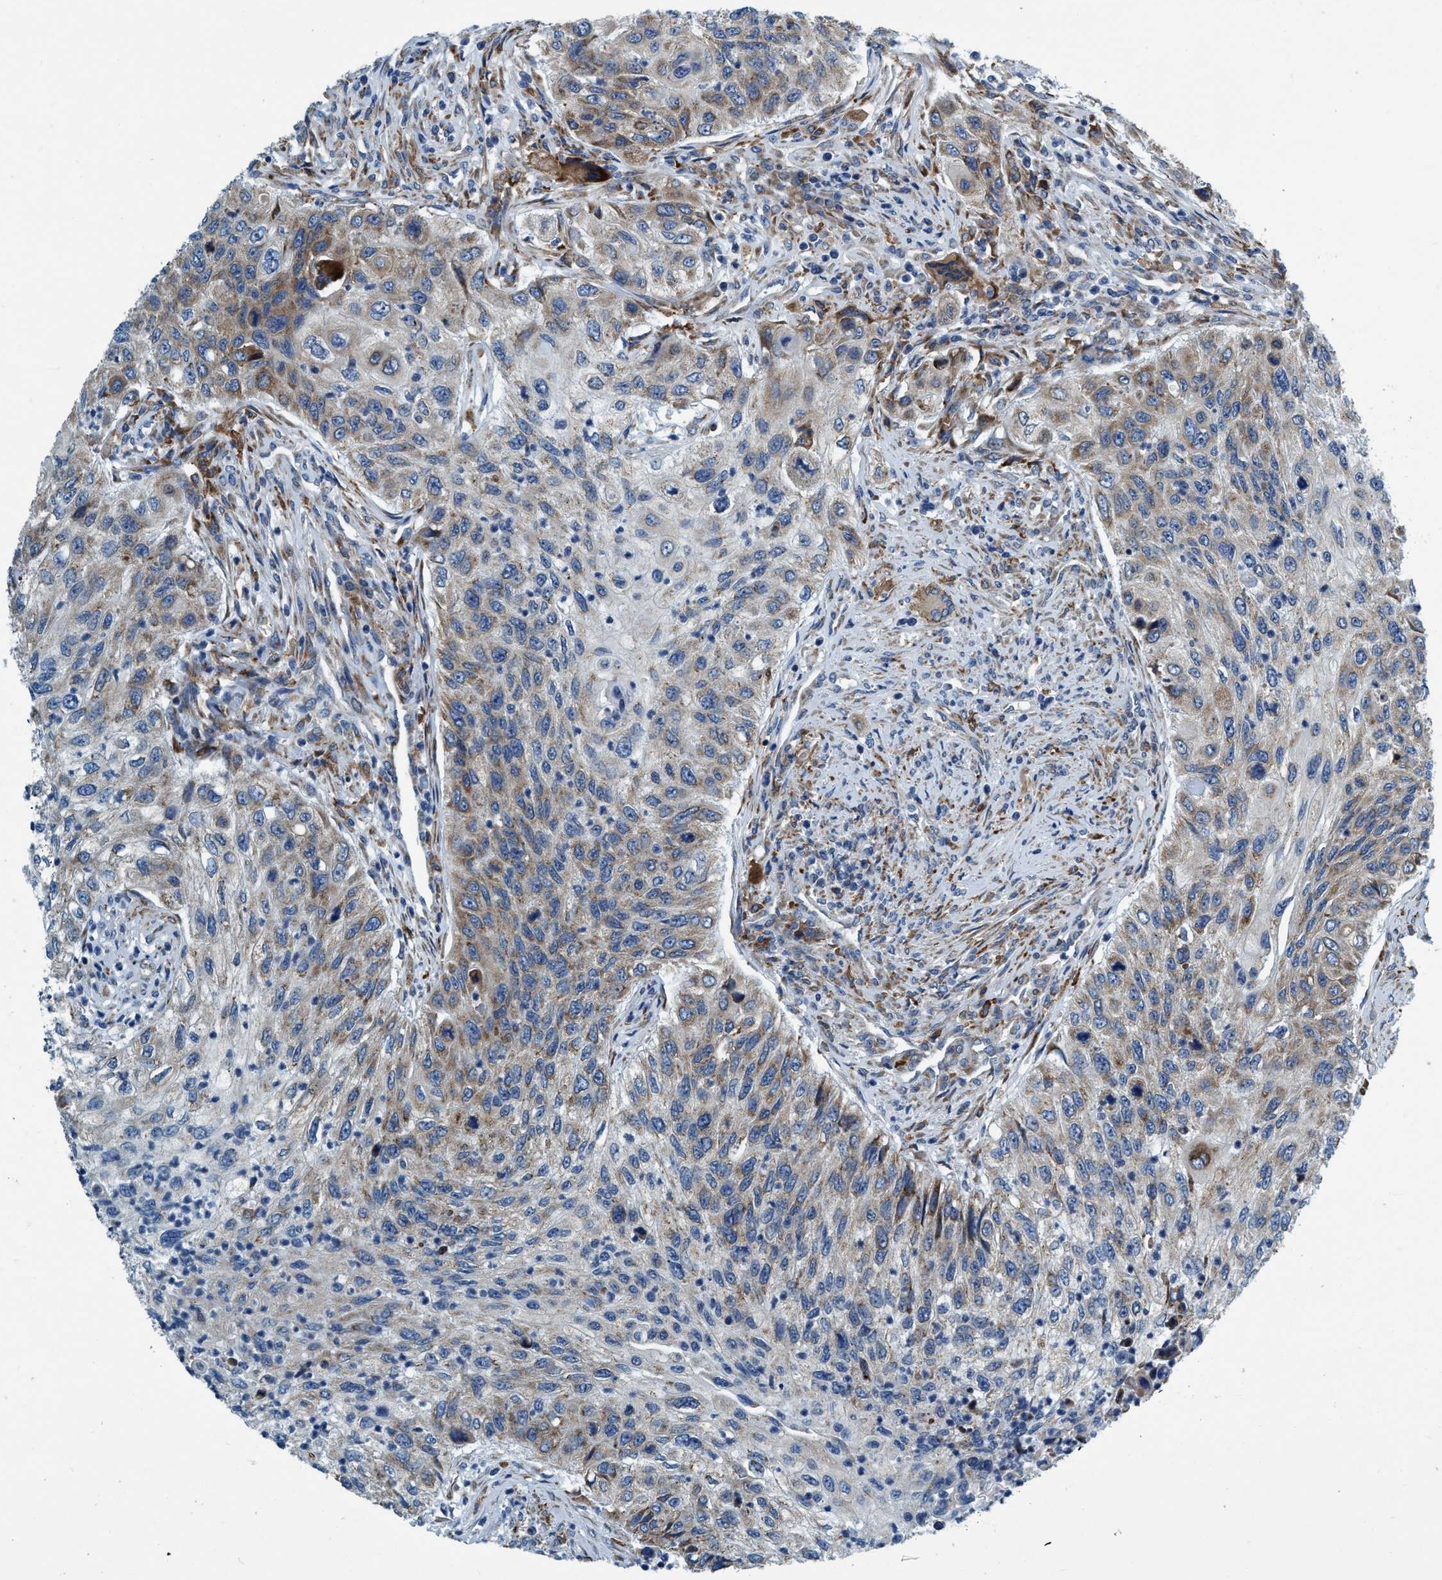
{"staining": {"intensity": "weak", "quantity": "25%-75%", "location": "cytoplasmic/membranous"}, "tissue": "urothelial cancer", "cell_type": "Tumor cells", "image_type": "cancer", "snomed": [{"axis": "morphology", "description": "Urothelial carcinoma, High grade"}, {"axis": "topography", "description": "Urinary bladder"}], "caption": "Urothelial cancer was stained to show a protein in brown. There is low levels of weak cytoplasmic/membranous expression in approximately 25%-75% of tumor cells.", "gene": "ARMC9", "patient": {"sex": "female", "age": 60}}